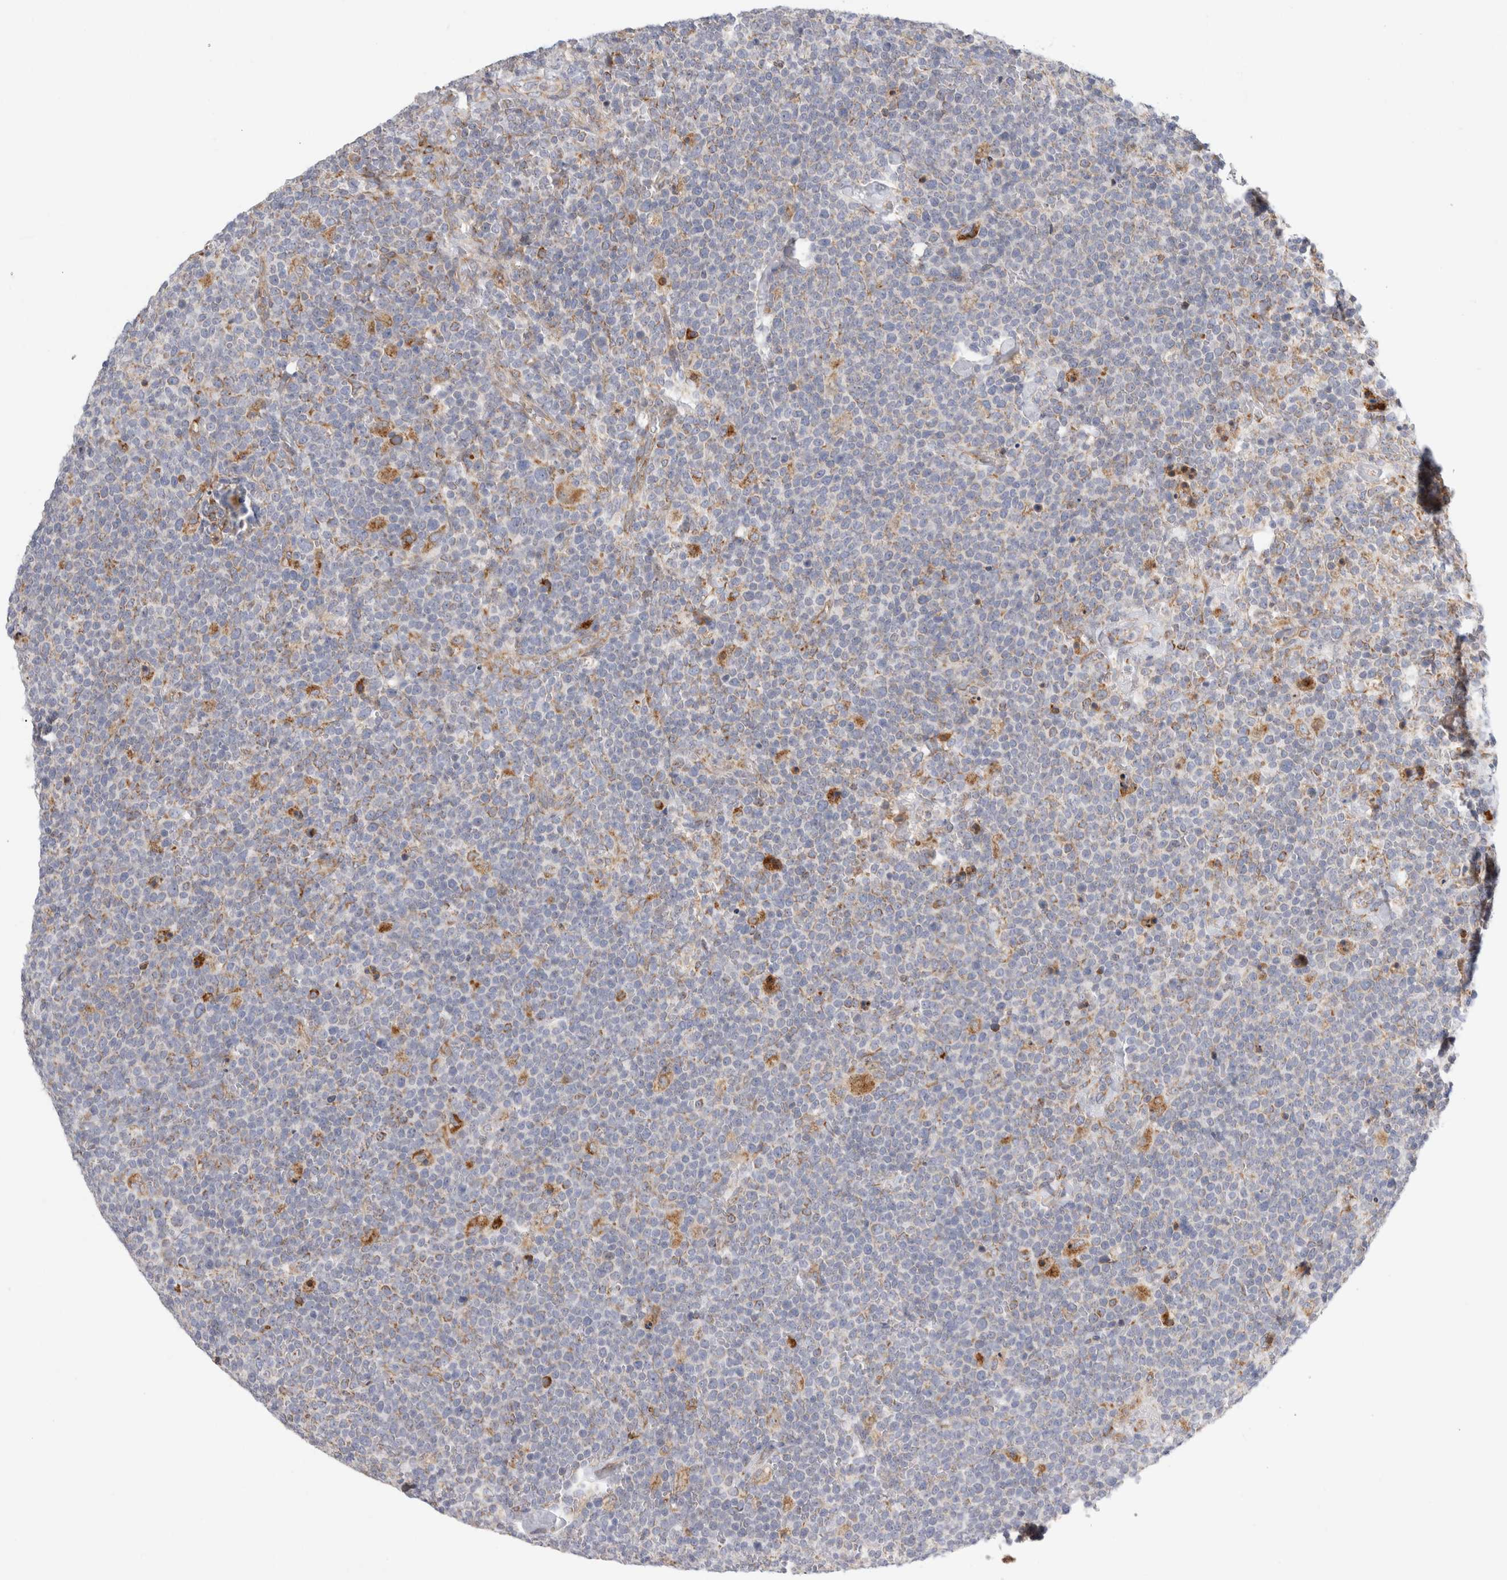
{"staining": {"intensity": "moderate", "quantity": "<25%", "location": "cytoplasmic/membranous"}, "tissue": "lymphoma", "cell_type": "Tumor cells", "image_type": "cancer", "snomed": [{"axis": "morphology", "description": "Malignant lymphoma, non-Hodgkin's type, High grade"}, {"axis": "topography", "description": "Lymph node"}], "caption": "Human lymphoma stained for a protein (brown) reveals moderate cytoplasmic/membranous positive staining in about <25% of tumor cells.", "gene": "RPN2", "patient": {"sex": "male", "age": 61}}